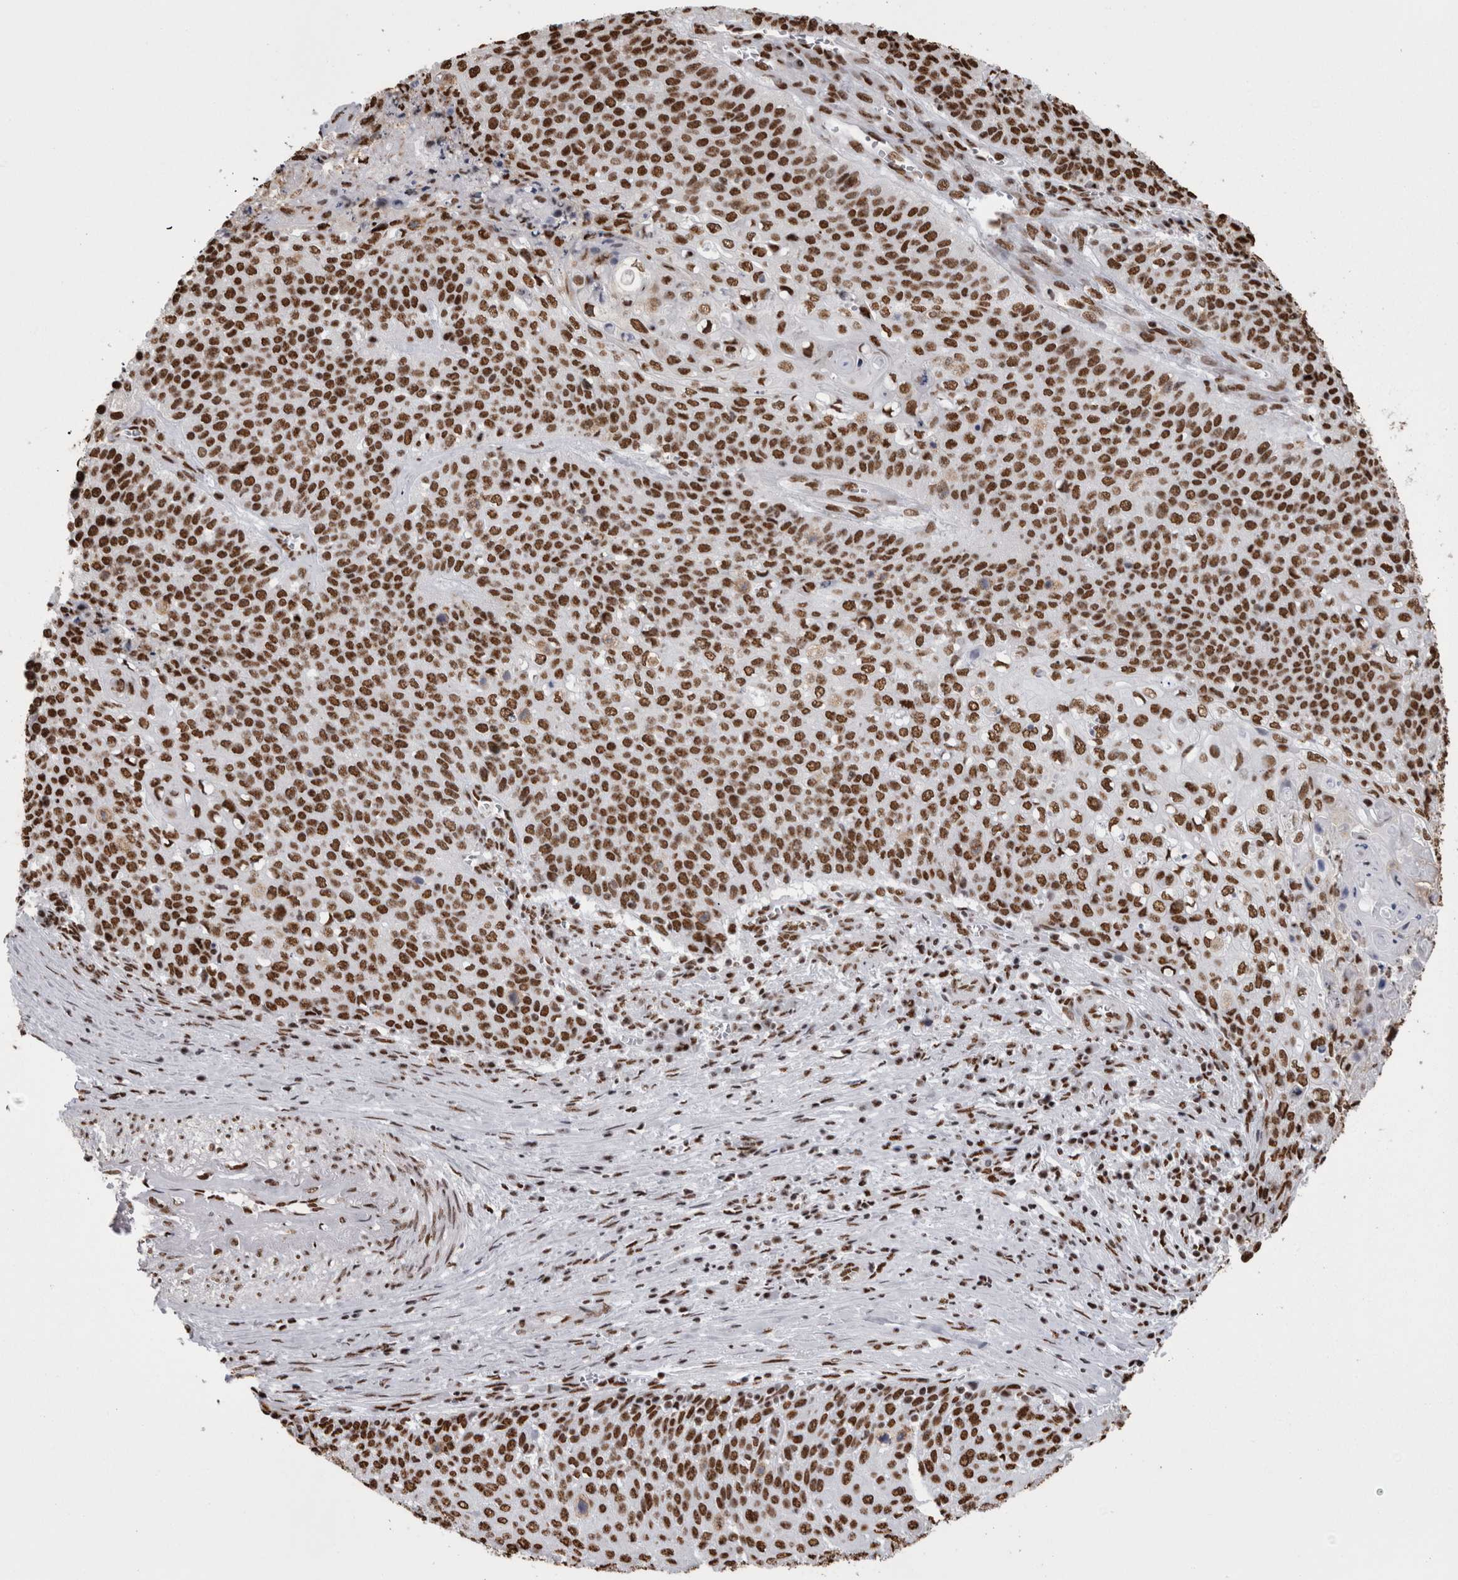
{"staining": {"intensity": "strong", "quantity": ">75%", "location": "nuclear"}, "tissue": "cervical cancer", "cell_type": "Tumor cells", "image_type": "cancer", "snomed": [{"axis": "morphology", "description": "Squamous cell carcinoma, NOS"}, {"axis": "topography", "description": "Cervix"}], "caption": "IHC histopathology image of human cervical squamous cell carcinoma stained for a protein (brown), which shows high levels of strong nuclear staining in about >75% of tumor cells.", "gene": "HNRNPM", "patient": {"sex": "female", "age": 39}}